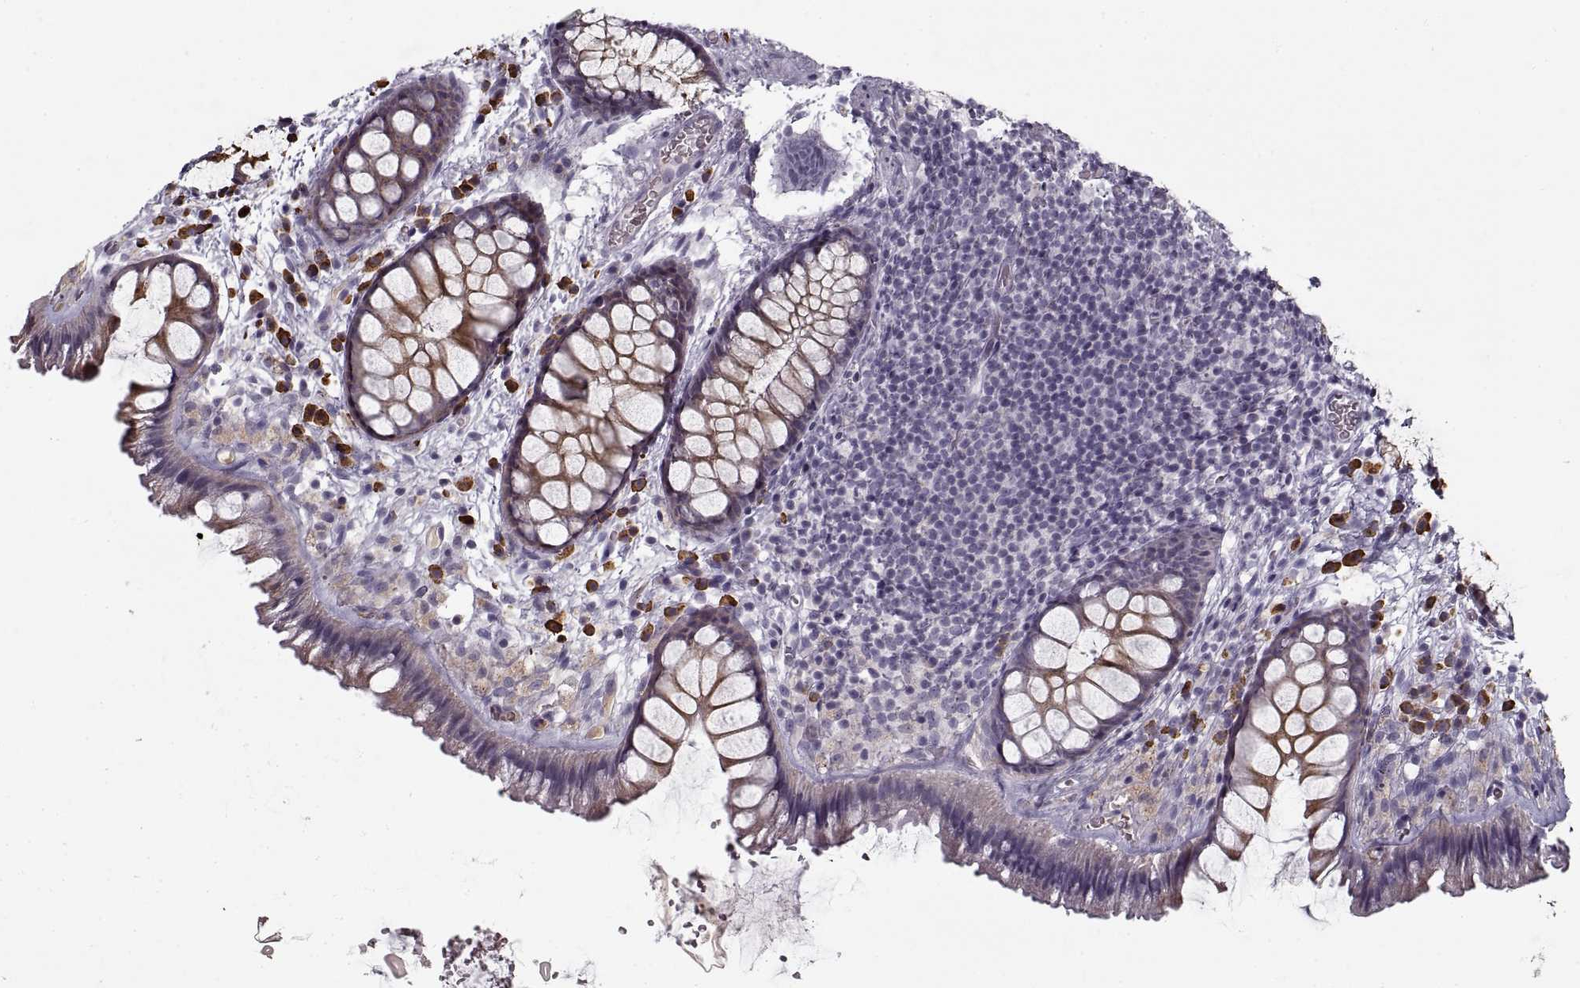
{"staining": {"intensity": "moderate", "quantity": "25%-75%", "location": "cytoplasmic/membranous"}, "tissue": "rectum", "cell_type": "Glandular cells", "image_type": "normal", "snomed": [{"axis": "morphology", "description": "Normal tissue, NOS"}, {"axis": "topography", "description": "Rectum"}], "caption": "This micrograph displays immunohistochemistry staining of unremarkable human rectum, with medium moderate cytoplasmic/membranous staining in about 25%-75% of glandular cells.", "gene": "GAD2", "patient": {"sex": "female", "age": 62}}